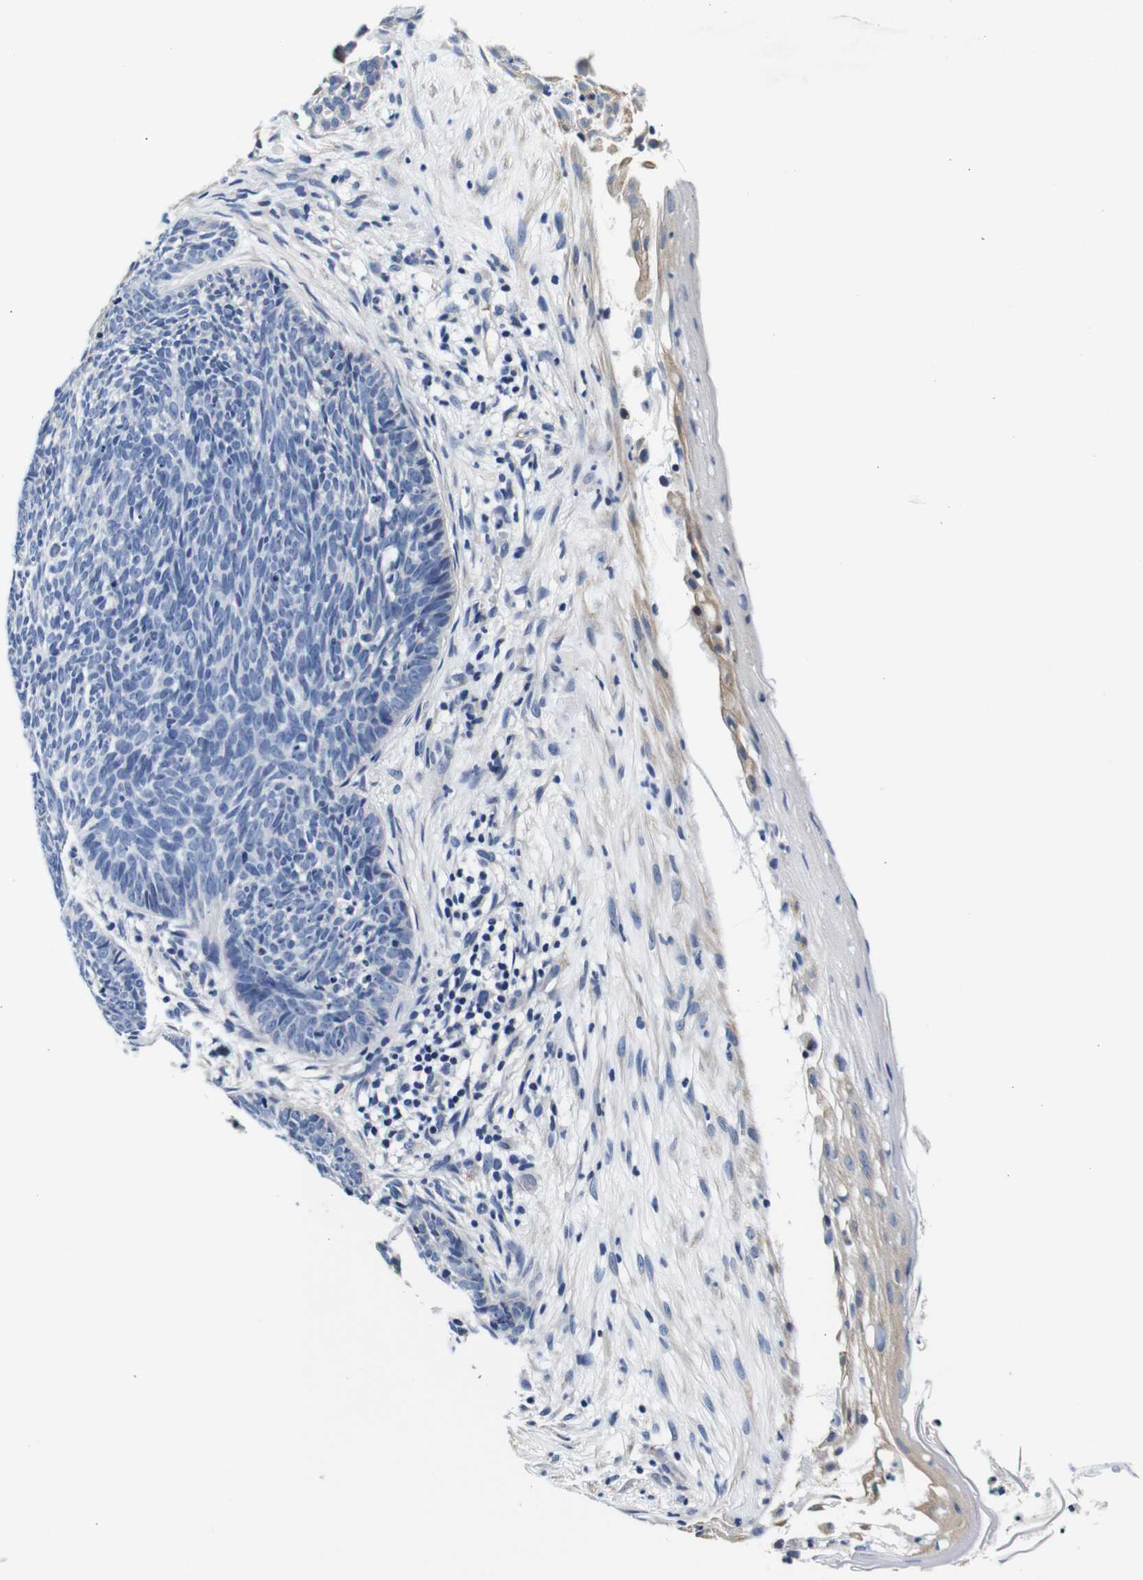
{"staining": {"intensity": "negative", "quantity": "none", "location": "none"}, "tissue": "skin cancer", "cell_type": "Tumor cells", "image_type": "cancer", "snomed": [{"axis": "morphology", "description": "Basal cell carcinoma"}, {"axis": "topography", "description": "Skin"}], "caption": "Skin cancer stained for a protein using IHC exhibits no staining tumor cells.", "gene": "GP1BA", "patient": {"sex": "female", "age": 70}}